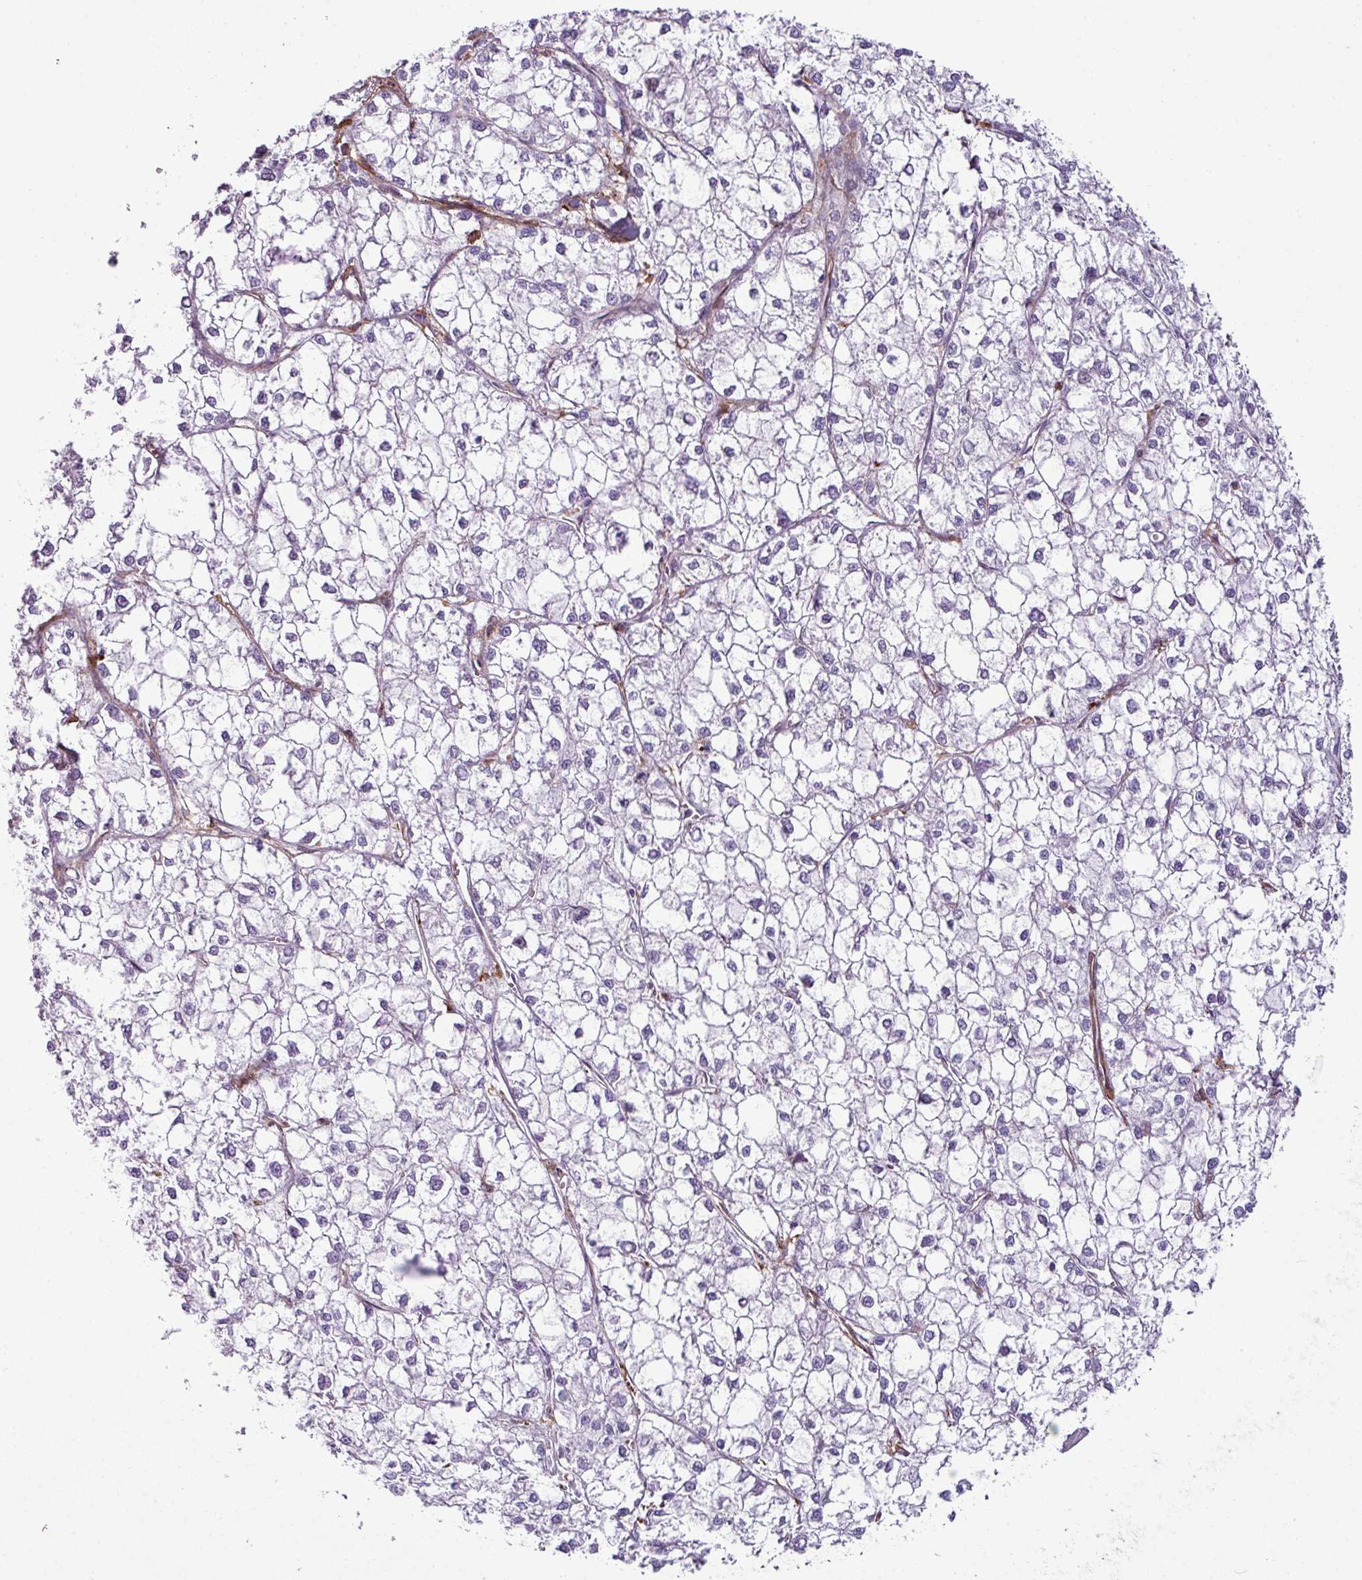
{"staining": {"intensity": "negative", "quantity": "none", "location": "none"}, "tissue": "liver cancer", "cell_type": "Tumor cells", "image_type": "cancer", "snomed": [{"axis": "morphology", "description": "Carcinoma, Hepatocellular, NOS"}, {"axis": "topography", "description": "Liver"}], "caption": "Immunohistochemistry (IHC) micrograph of neoplastic tissue: human hepatocellular carcinoma (liver) stained with DAB (3,3'-diaminobenzidine) exhibits no significant protein expression in tumor cells.", "gene": "COL8A1", "patient": {"sex": "female", "age": 43}}